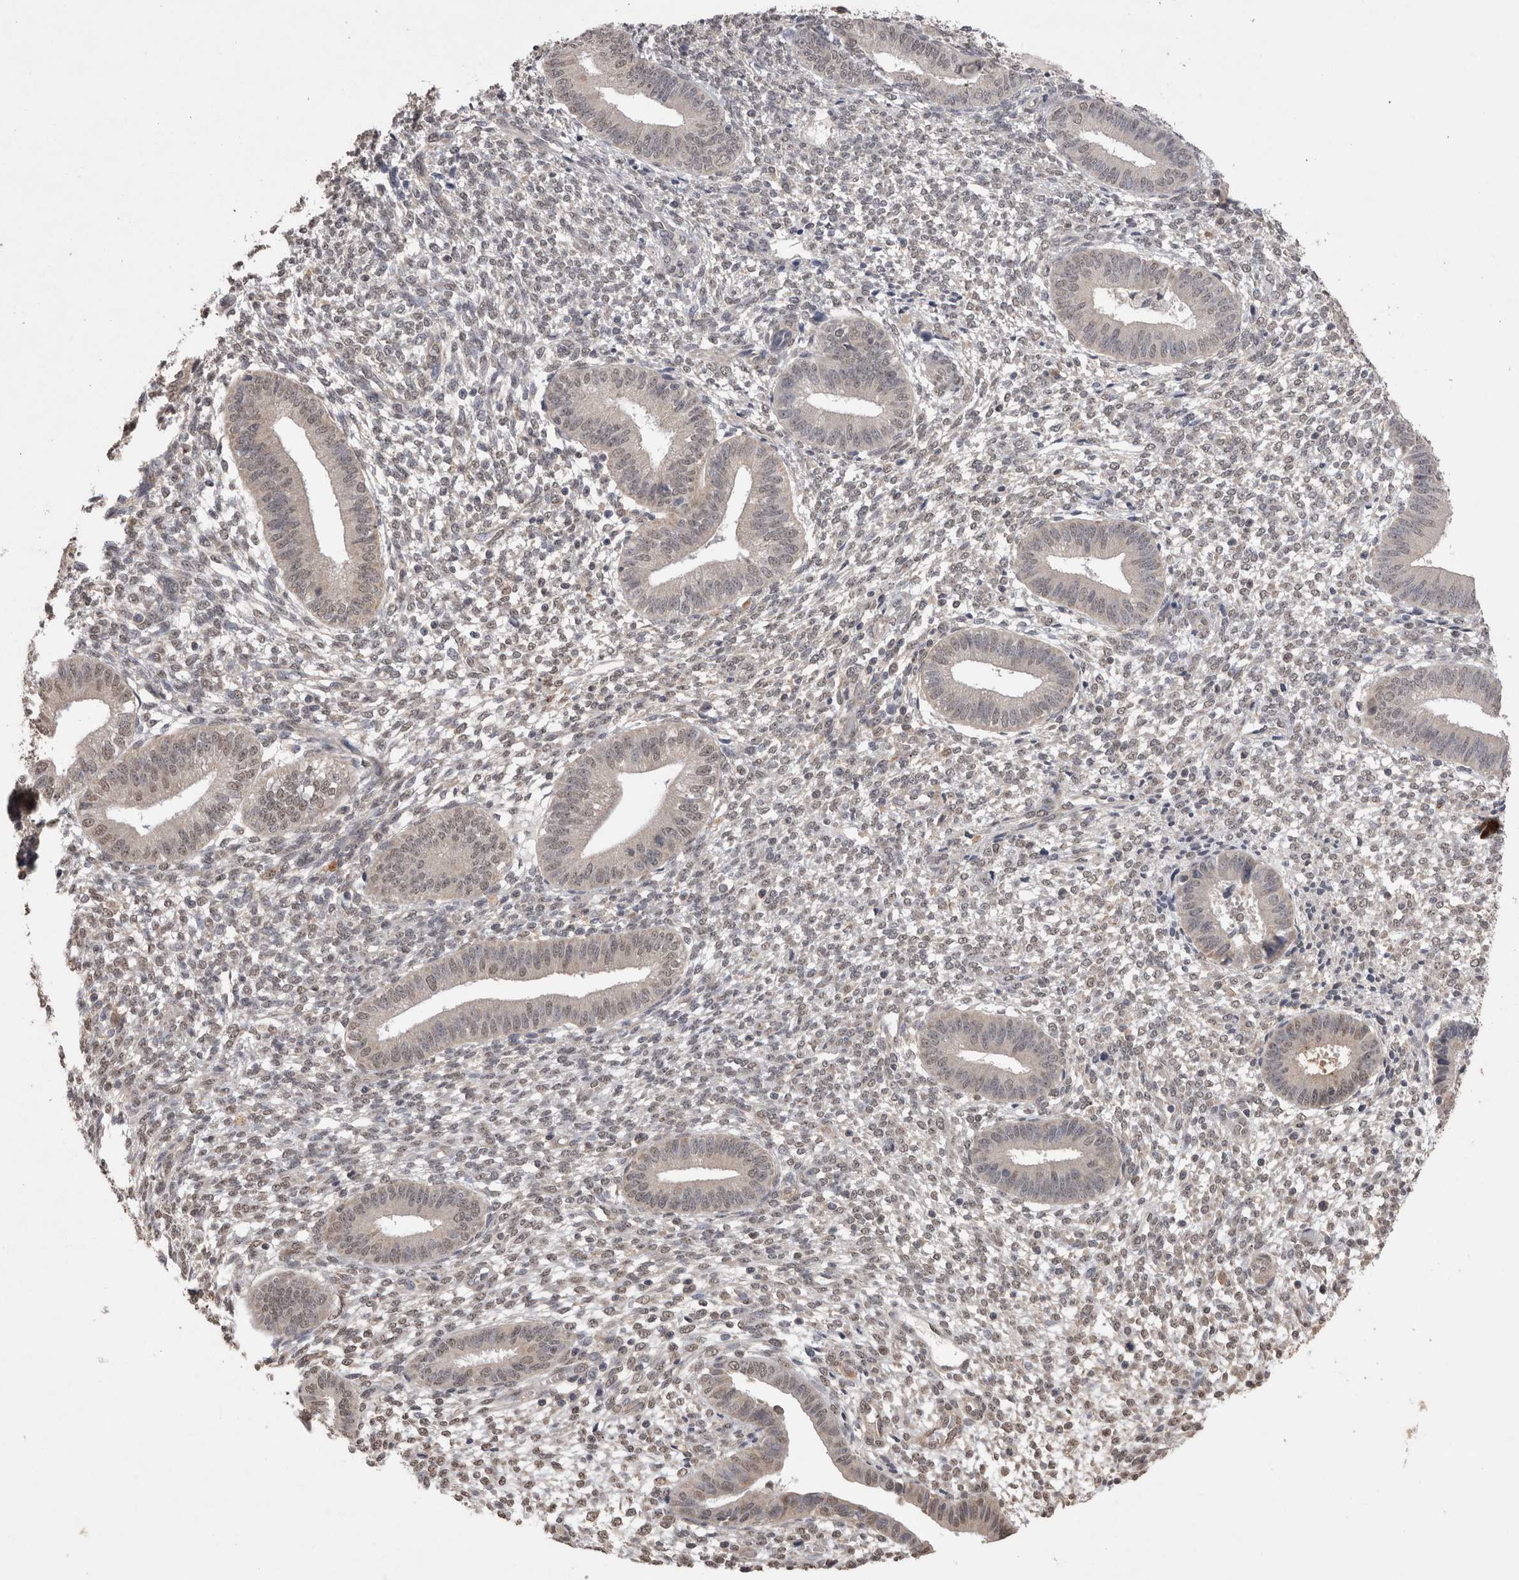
{"staining": {"intensity": "weak", "quantity": "25%-75%", "location": "nuclear"}, "tissue": "endometrium", "cell_type": "Cells in endometrial stroma", "image_type": "normal", "snomed": [{"axis": "morphology", "description": "Normal tissue, NOS"}, {"axis": "topography", "description": "Endometrium"}], "caption": "Immunohistochemistry of benign endometrium shows low levels of weak nuclear staining in about 25%-75% of cells in endometrial stroma.", "gene": "GRK5", "patient": {"sex": "female", "age": 46}}